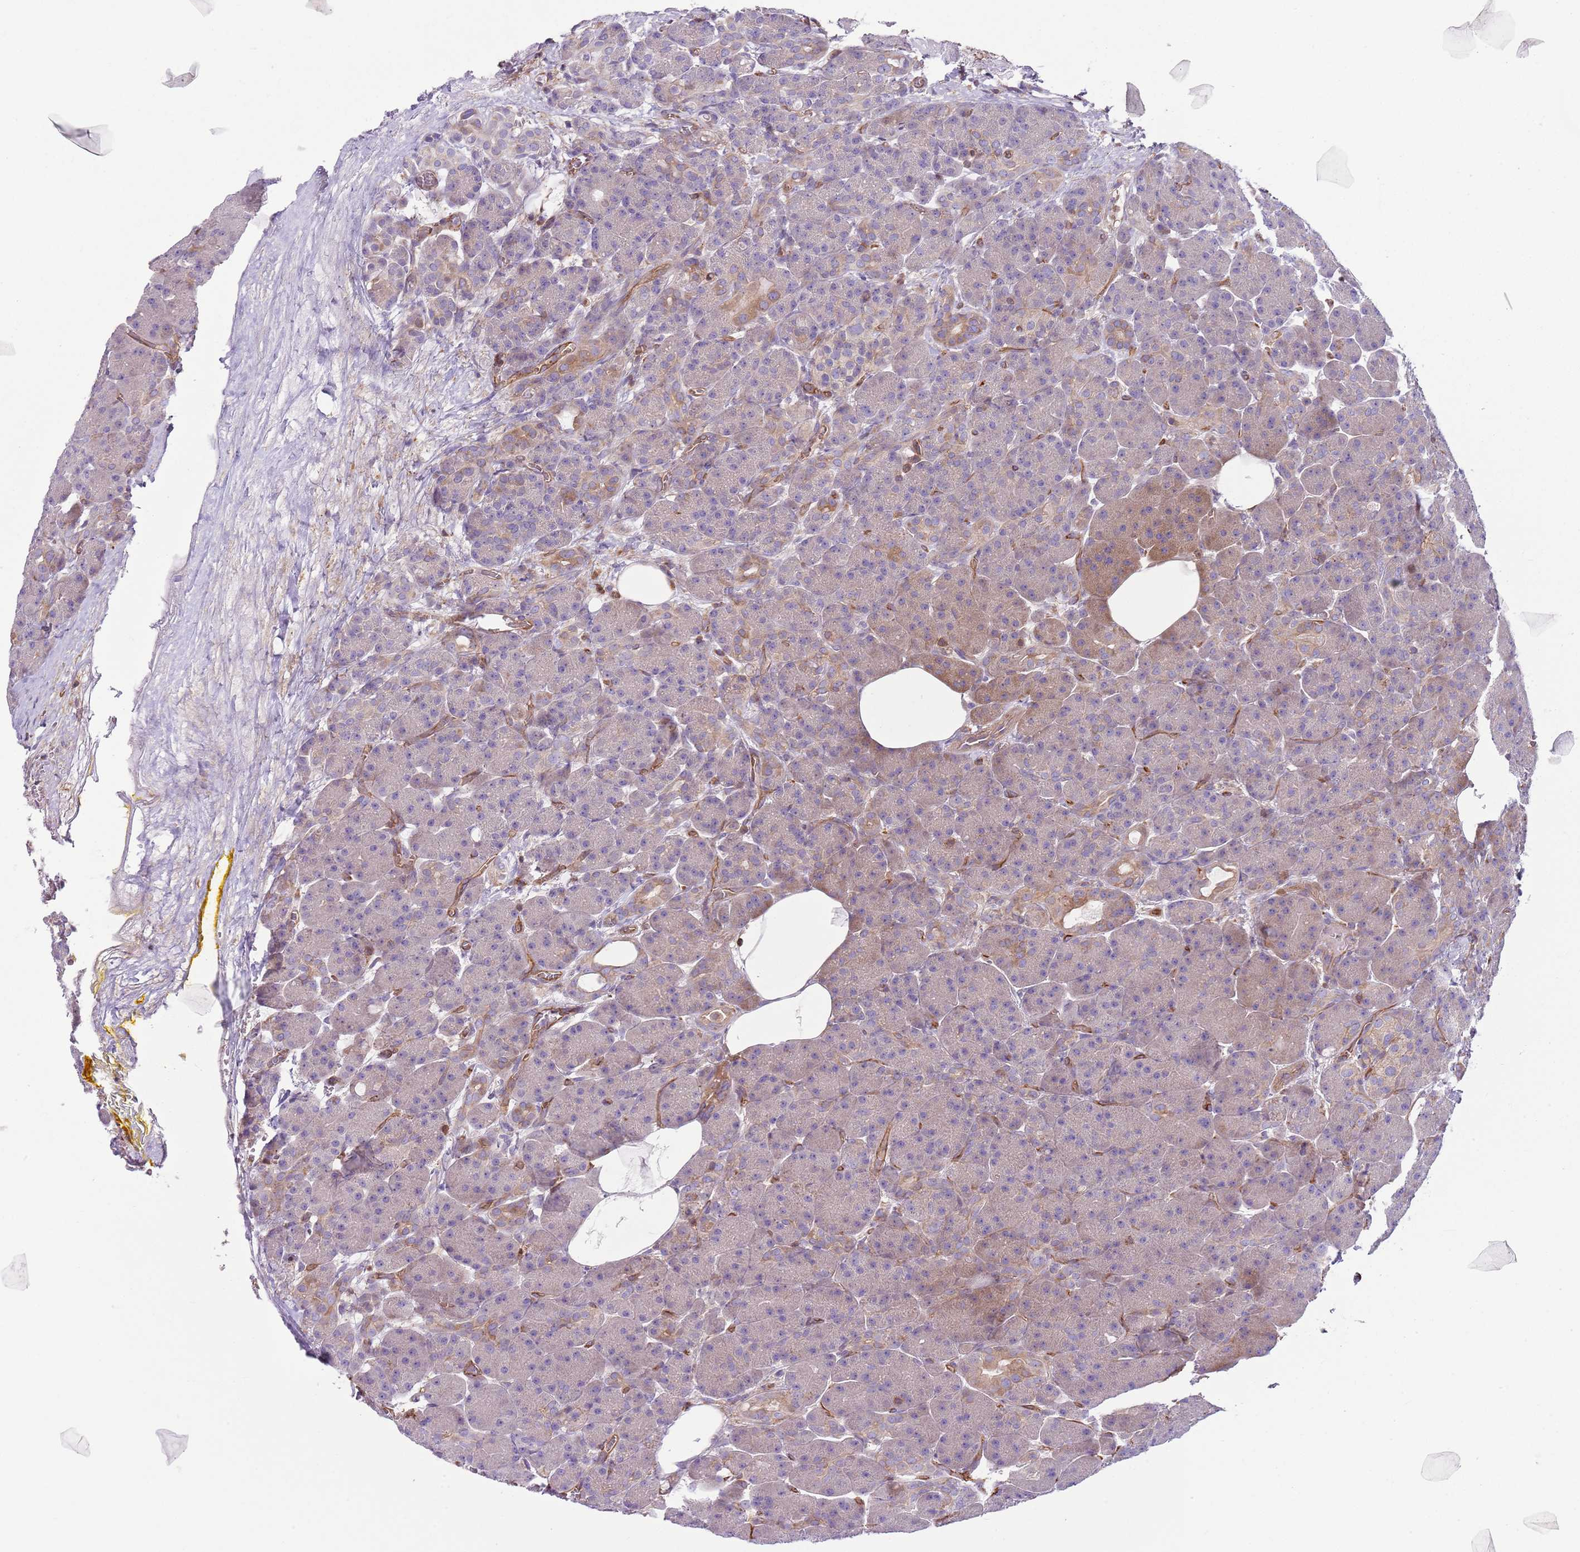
{"staining": {"intensity": "moderate", "quantity": "<25%", "location": "cytoplasmic/membranous"}, "tissue": "pancreas", "cell_type": "Exocrine glandular cells", "image_type": "normal", "snomed": [{"axis": "morphology", "description": "Normal tissue, NOS"}, {"axis": "topography", "description": "Pancreas"}], "caption": "This histopathology image exhibits immunohistochemistry (IHC) staining of benign pancreas, with low moderate cytoplasmic/membranous positivity in about <25% of exocrine glandular cells.", "gene": "GNAI1", "patient": {"sex": "male", "age": 63}}